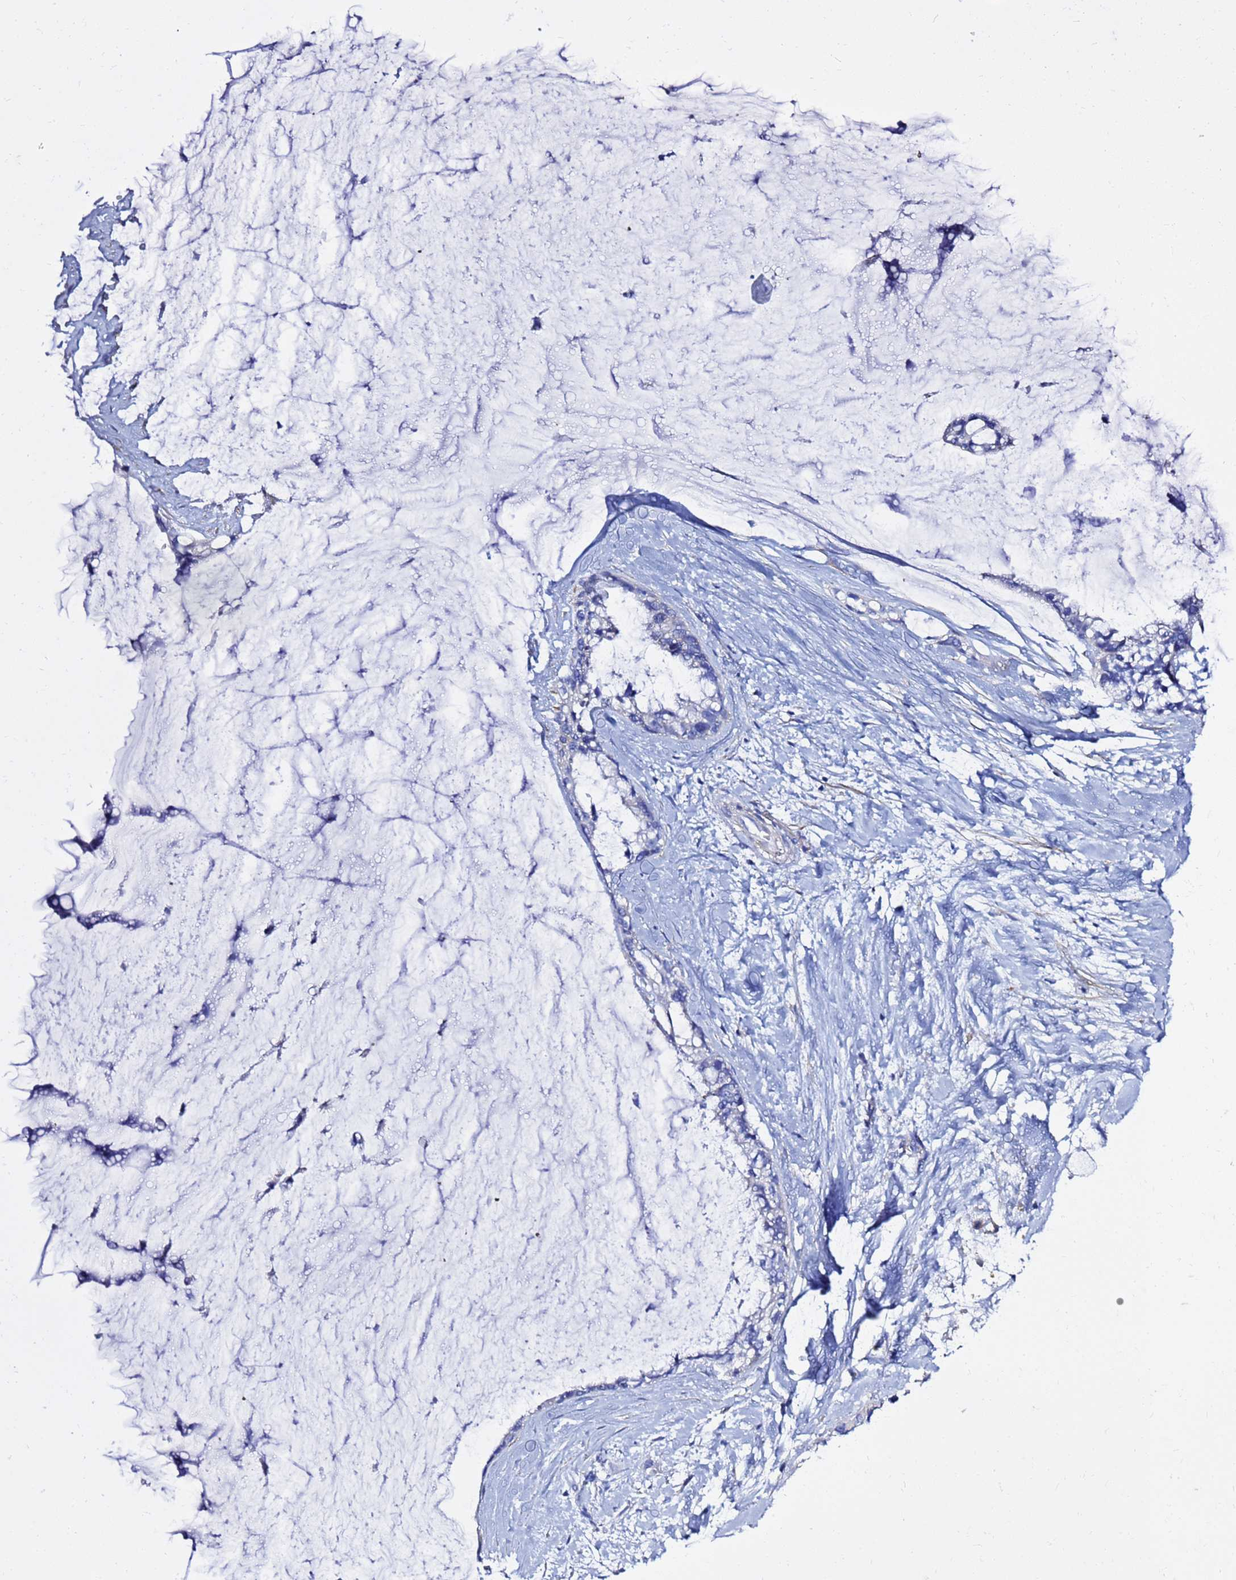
{"staining": {"intensity": "negative", "quantity": "none", "location": "none"}, "tissue": "ovarian cancer", "cell_type": "Tumor cells", "image_type": "cancer", "snomed": [{"axis": "morphology", "description": "Cystadenocarcinoma, mucinous, NOS"}, {"axis": "topography", "description": "Ovary"}], "caption": "Tumor cells show no significant protein expression in mucinous cystadenocarcinoma (ovarian).", "gene": "USP18", "patient": {"sex": "female", "age": 39}}